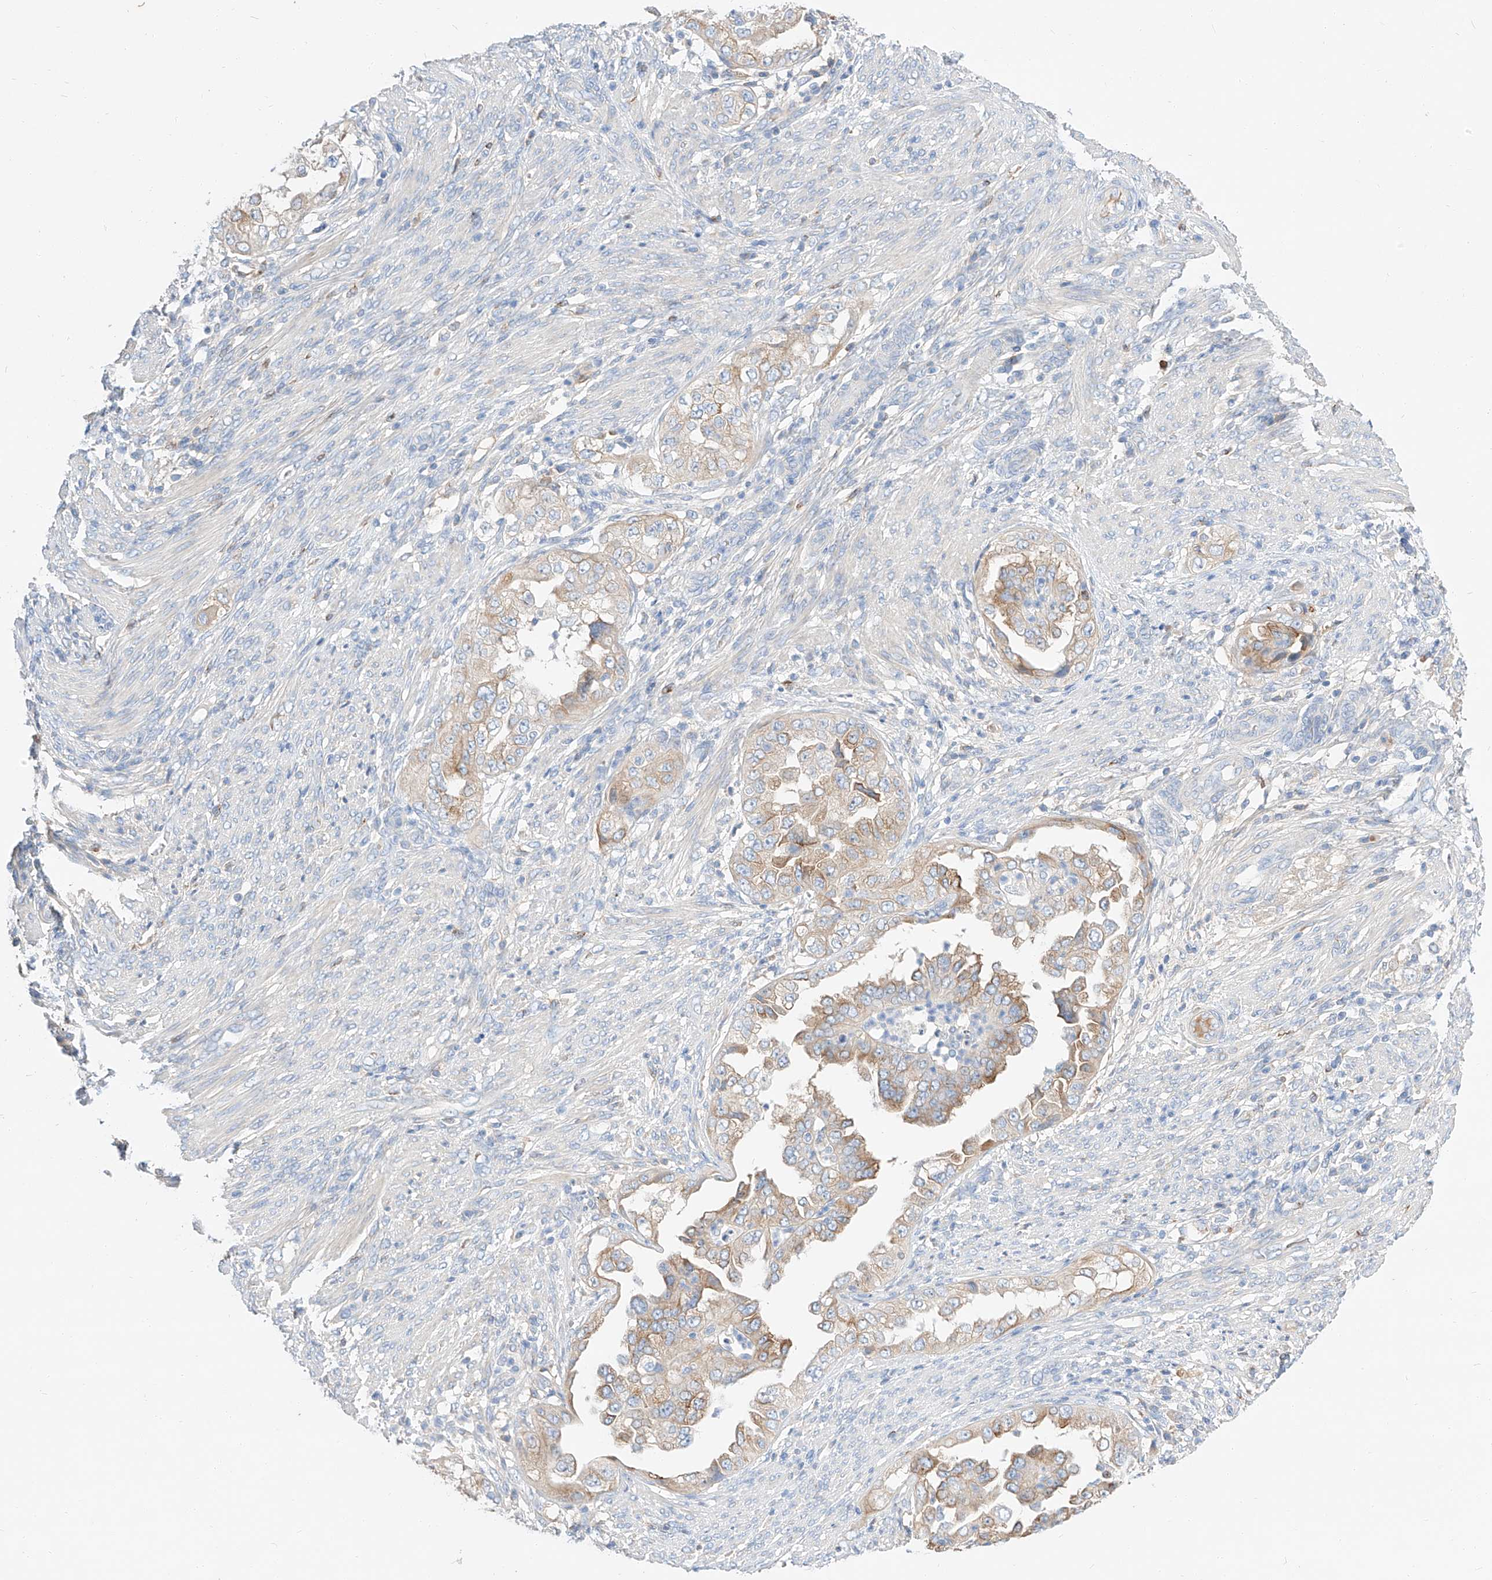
{"staining": {"intensity": "moderate", "quantity": "25%-75%", "location": "cytoplasmic/membranous"}, "tissue": "endometrial cancer", "cell_type": "Tumor cells", "image_type": "cancer", "snomed": [{"axis": "morphology", "description": "Adenocarcinoma, NOS"}, {"axis": "topography", "description": "Endometrium"}], "caption": "The image demonstrates staining of adenocarcinoma (endometrial), revealing moderate cytoplasmic/membranous protein expression (brown color) within tumor cells. Nuclei are stained in blue.", "gene": "MAP7", "patient": {"sex": "female", "age": 85}}